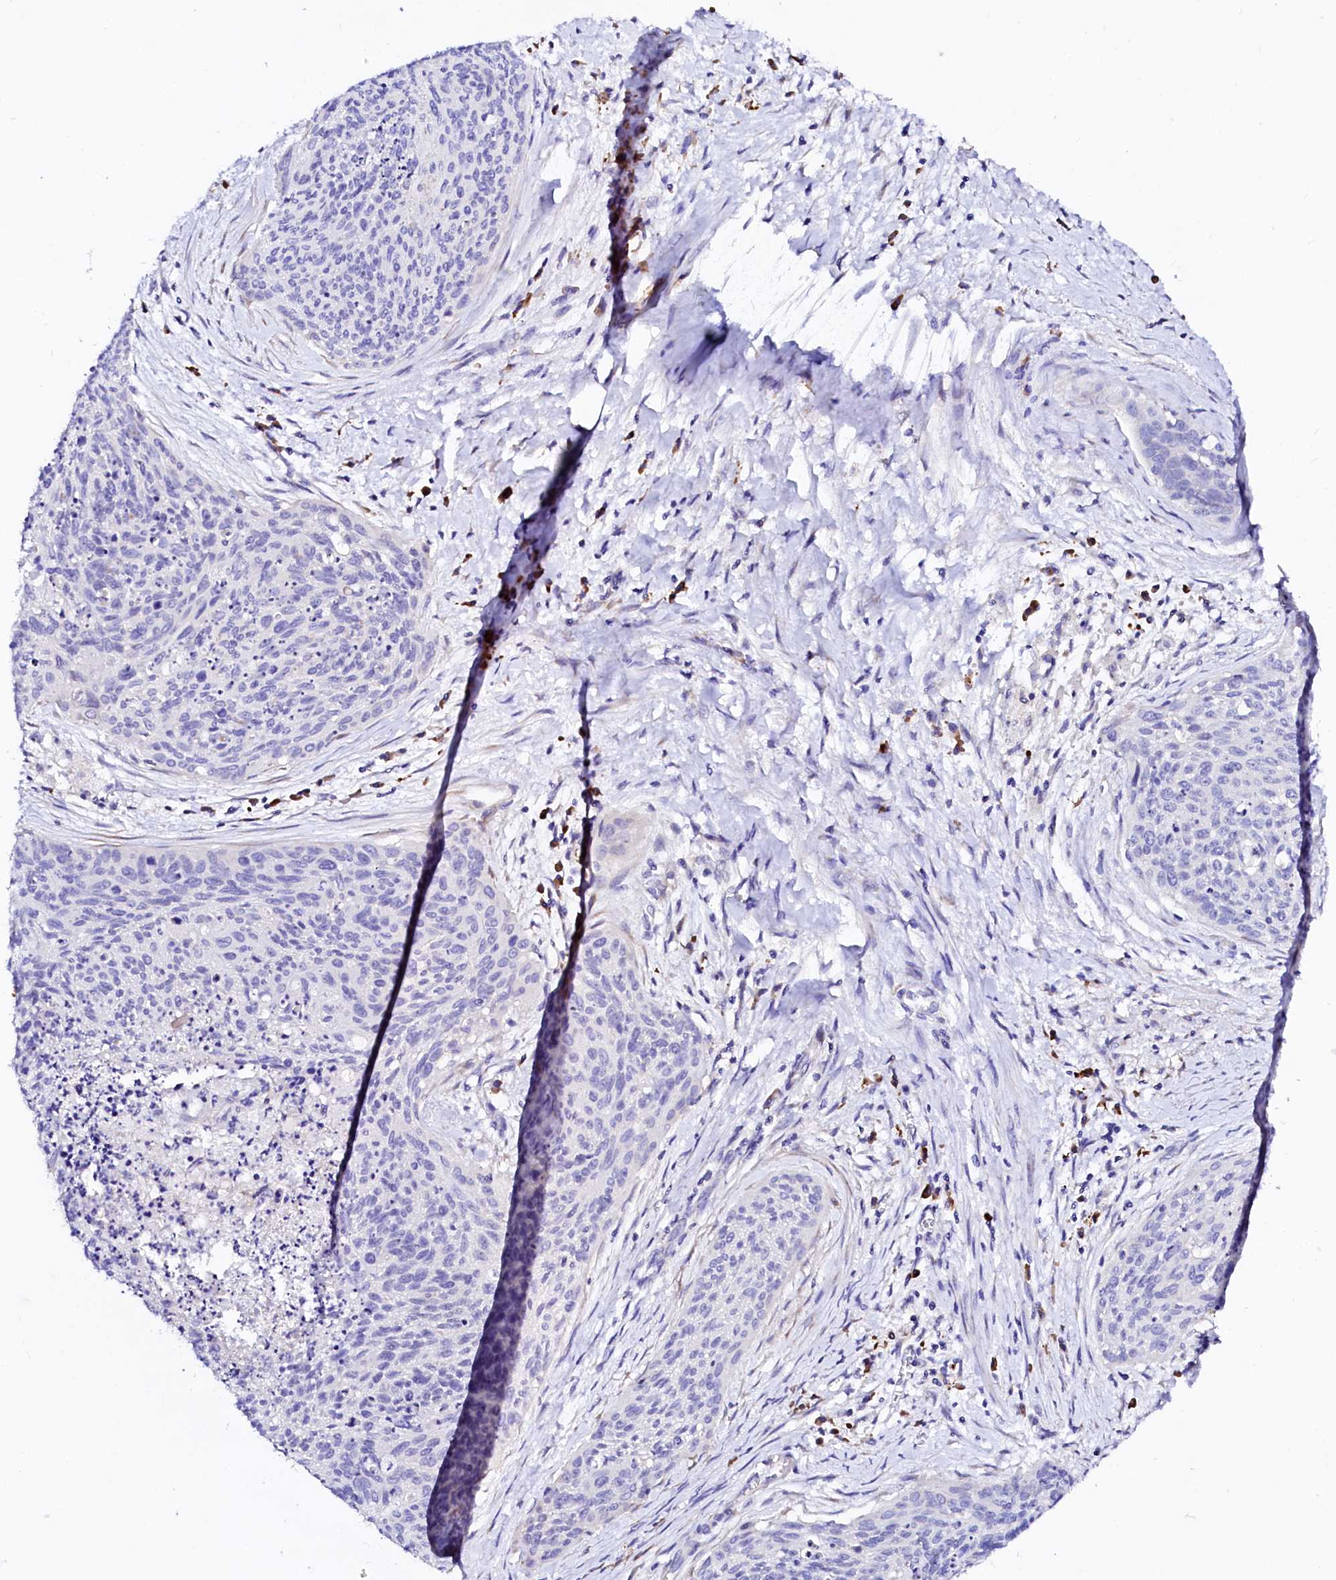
{"staining": {"intensity": "negative", "quantity": "none", "location": "none"}, "tissue": "cervical cancer", "cell_type": "Tumor cells", "image_type": "cancer", "snomed": [{"axis": "morphology", "description": "Squamous cell carcinoma, NOS"}, {"axis": "topography", "description": "Cervix"}], "caption": "Tumor cells show no significant protein positivity in cervical squamous cell carcinoma.", "gene": "BTBD16", "patient": {"sex": "female", "age": 55}}